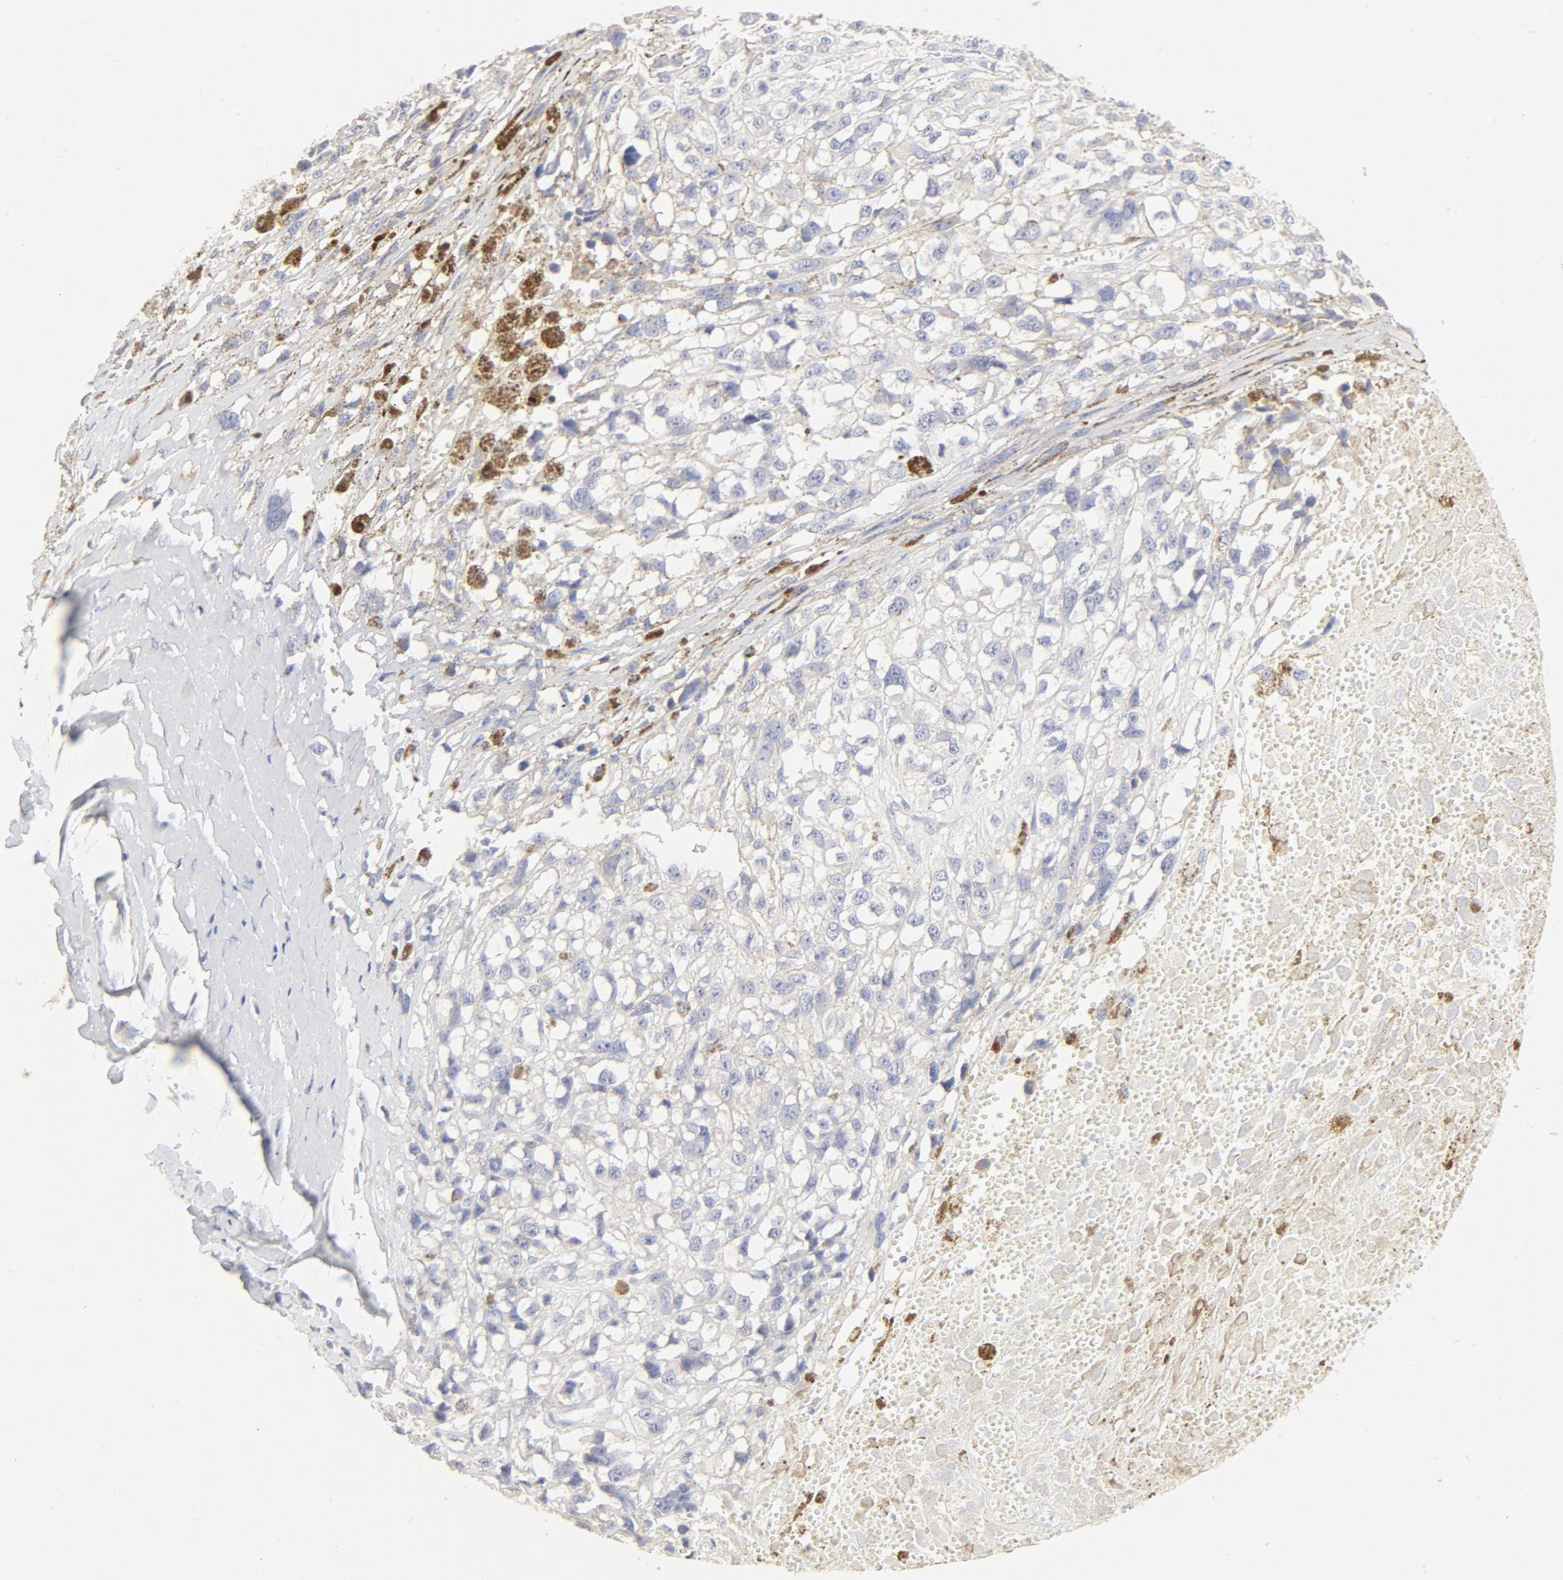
{"staining": {"intensity": "negative", "quantity": "none", "location": "none"}, "tissue": "melanoma", "cell_type": "Tumor cells", "image_type": "cancer", "snomed": [{"axis": "morphology", "description": "Malignant melanoma, Metastatic site"}, {"axis": "topography", "description": "Lymph node"}], "caption": "Immunohistochemistry (IHC) photomicrograph of neoplastic tissue: melanoma stained with DAB (3,3'-diaminobenzidine) shows no significant protein staining in tumor cells.", "gene": "FCGBP", "patient": {"sex": "male", "age": 59}}